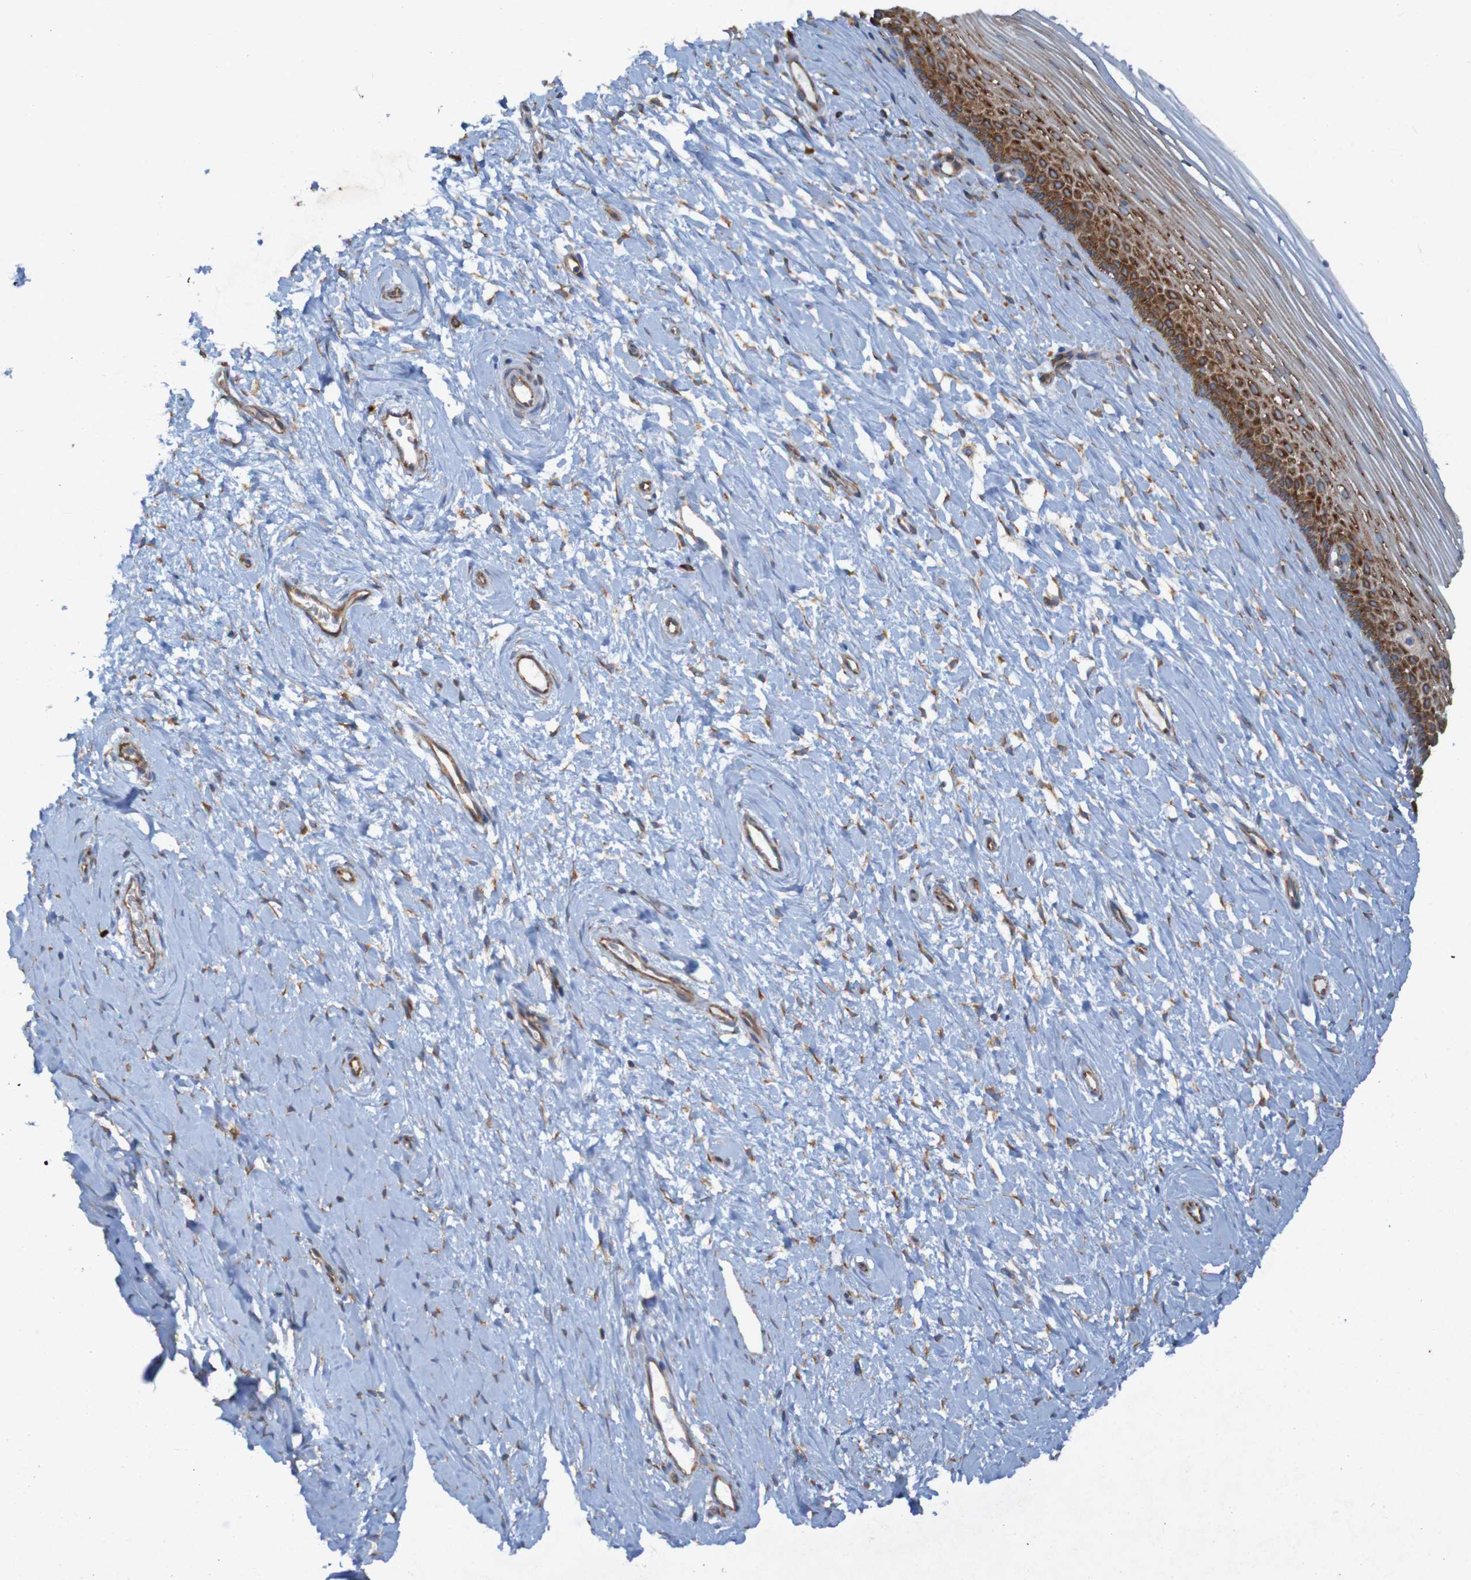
{"staining": {"intensity": "moderate", "quantity": ">75%", "location": "cytoplasmic/membranous"}, "tissue": "cervix", "cell_type": "Glandular cells", "image_type": "normal", "snomed": [{"axis": "morphology", "description": "Normal tissue, NOS"}, {"axis": "topography", "description": "Cervix"}], "caption": "Brown immunohistochemical staining in unremarkable human cervix reveals moderate cytoplasmic/membranous expression in approximately >75% of glandular cells.", "gene": "RPL10L", "patient": {"sex": "female", "age": 39}}